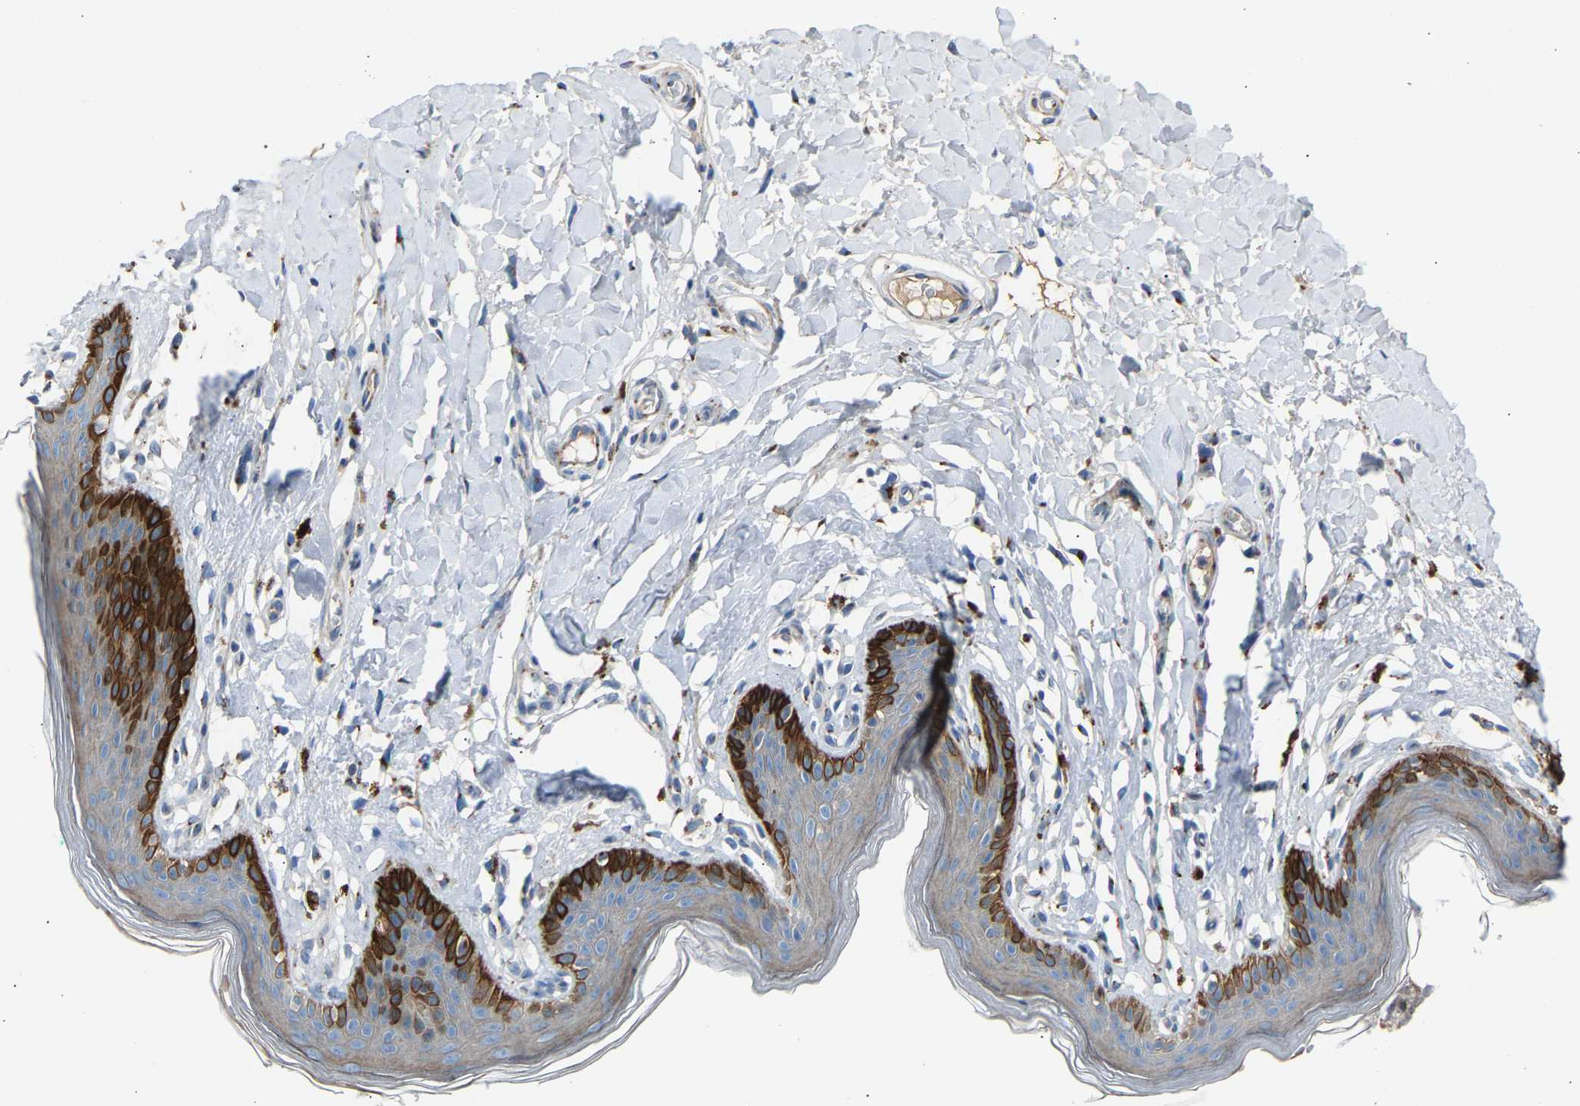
{"staining": {"intensity": "strong", "quantity": "<25%", "location": "cytoplasmic/membranous"}, "tissue": "skin", "cell_type": "Epidermal cells", "image_type": "normal", "snomed": [{"axis": "morphology", "description": "Normal tissue, NOS"}, {"axis": "topography", "description": "Vulva"}], "caption": "This is an image of immunohistochemistry staining of unremarkable skin, which shows strong positivity in the cytoplasmic/membranous of epidermal cells.", "gene": "CYREN", "patient": {"sex": "female", "age": 66}}